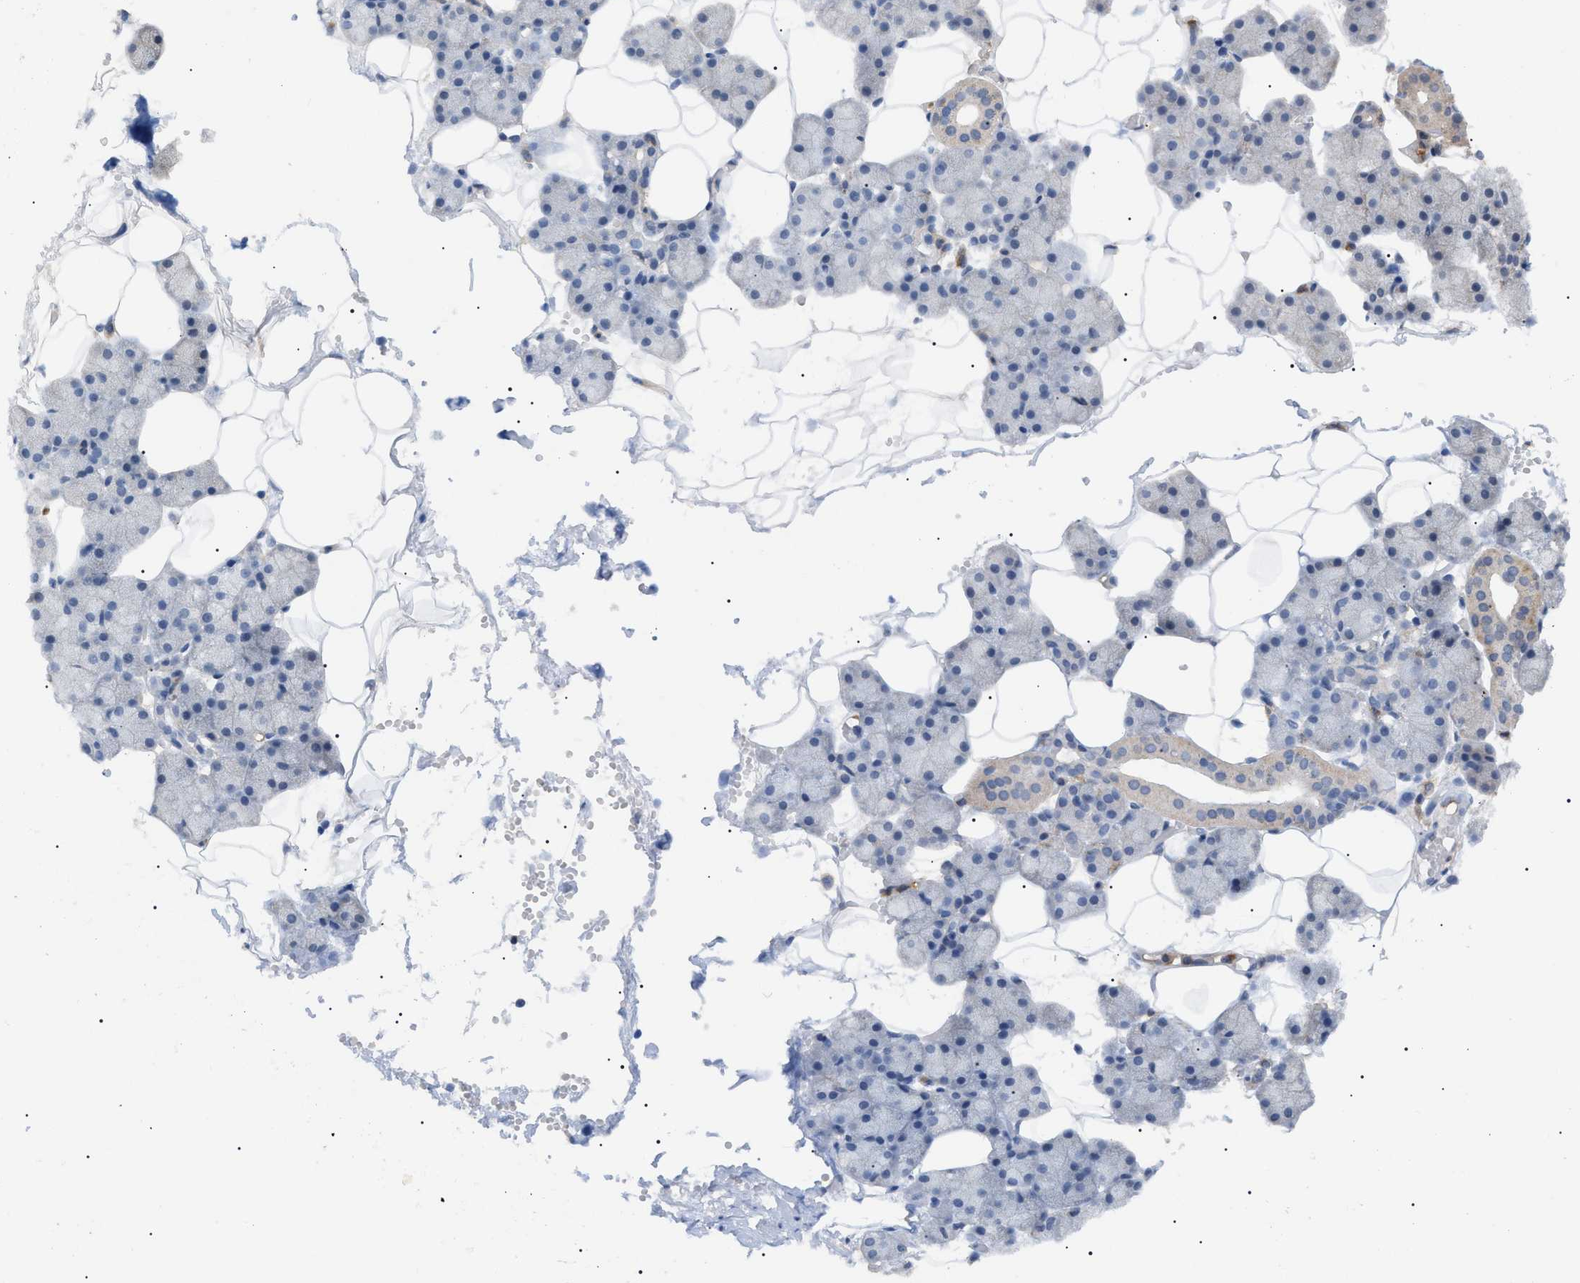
{"staining": {"intensity": "weak", "quantity": ">75%", "location": "cytoplasmic/membranous"}, "tissue": "salivary gland", "cell_type": "Glandular cells", "image_type": "normal", "snomed": [{"axis": "morphology", "description": "Normal tissue, NOS"}, {"axis": "topography", "description": "Salivary gland"}], "caption": "A histopathology image showing weak cytoplasmic/membranous positivity in about >75% of glandular cells in benign salivary gland, as visualized by brown immunohistochemical staining.", "gene": "CD300A", "patient": {"sex": "male", "age": 62}}